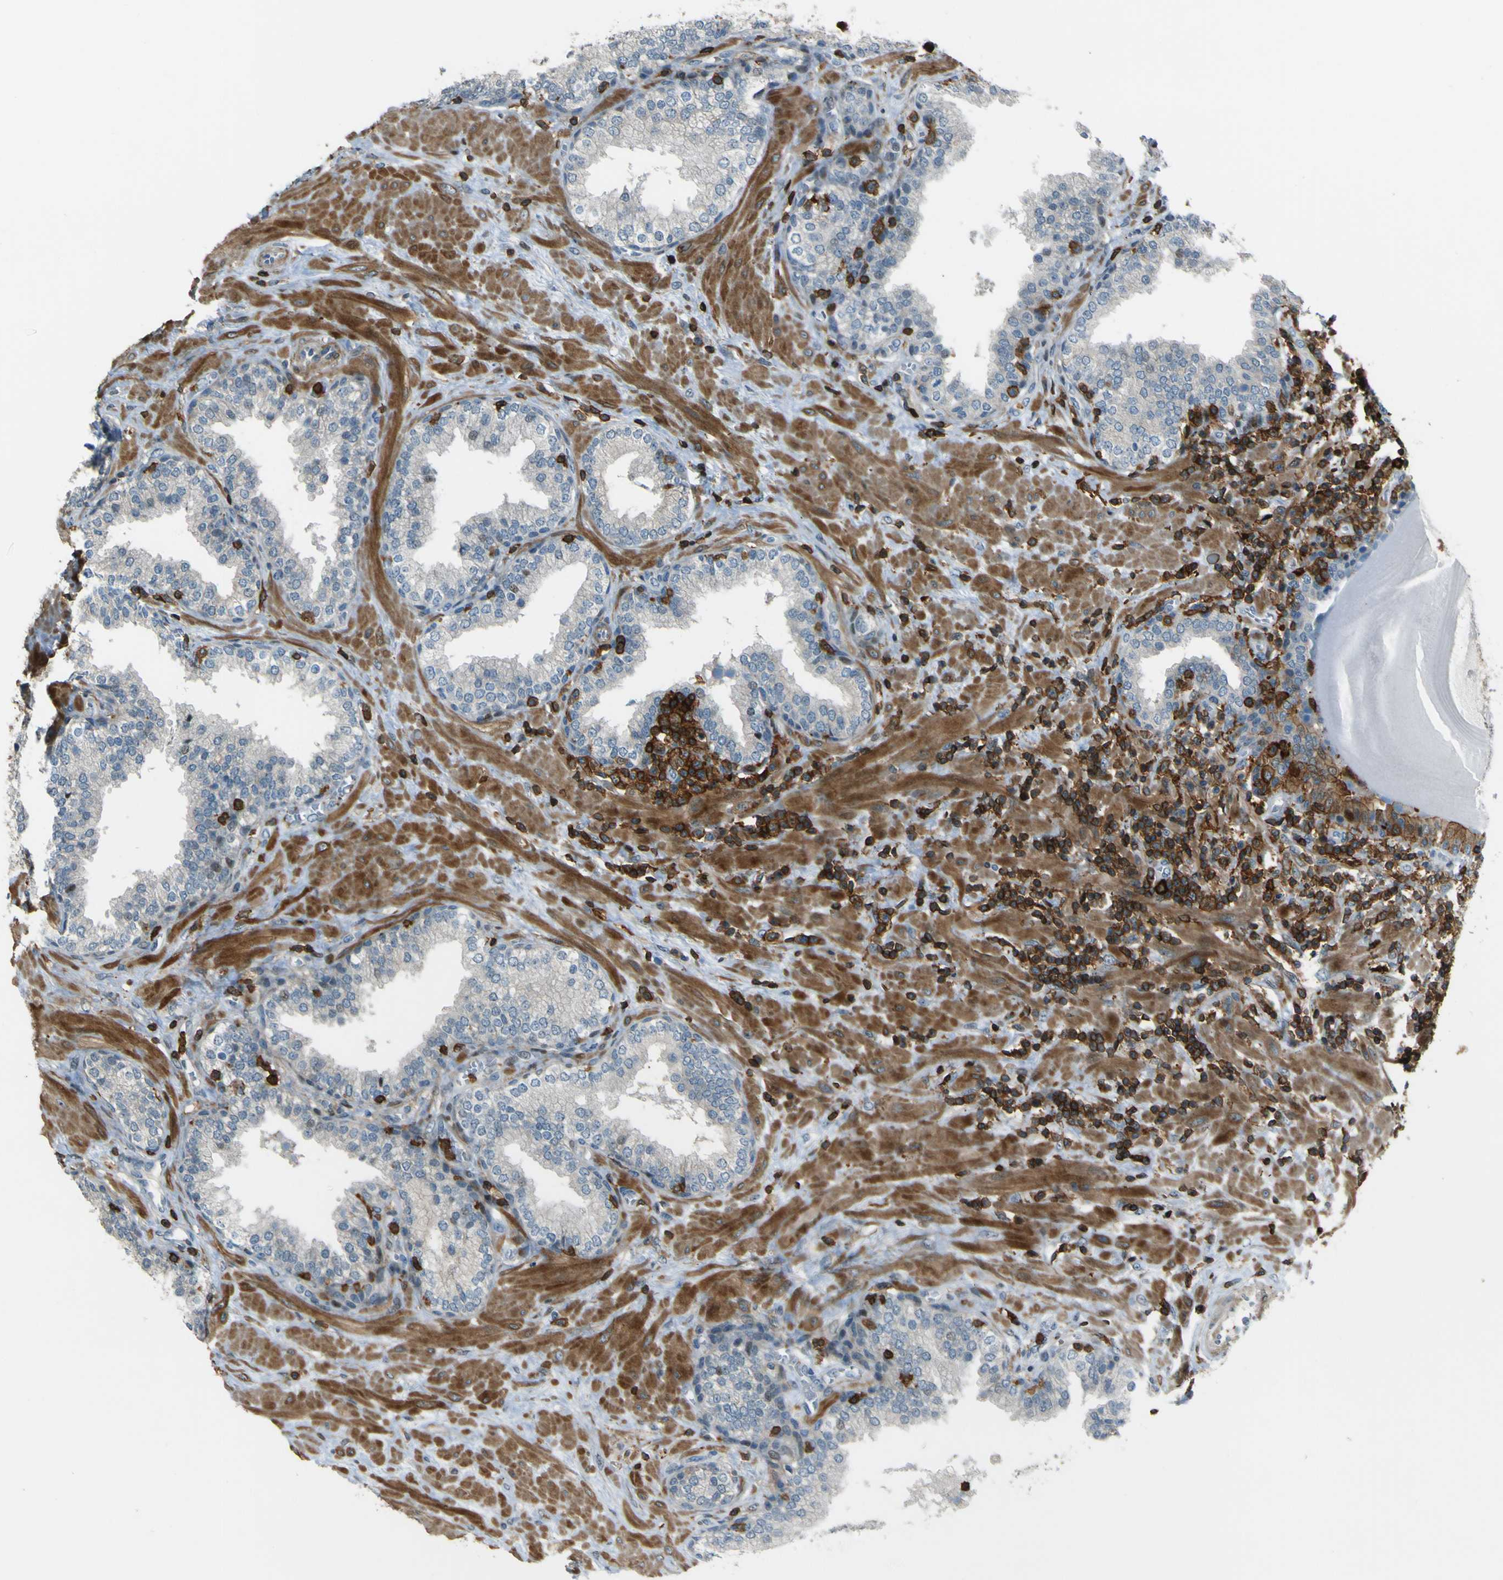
{"staining": {"intensity": "weak", "quantity": "<25%", "location": "cytoplasmic/membranous"}, "tissue": "prostate", "cell_type": "Glandular cells", "image_type": "normal", "snomed": [{"axis": "morphology", "description": "Normal tissue, NOS"}, {"axis": "topography", "description": "Prostate"}], "caption": "Benign prostate was stained to show a protein in brown. There is no significant staining in glandular cells. Nuclei are stained in blue.", "gene": "PCDHB5", "patient": {"sex": "male", "age": 51}}